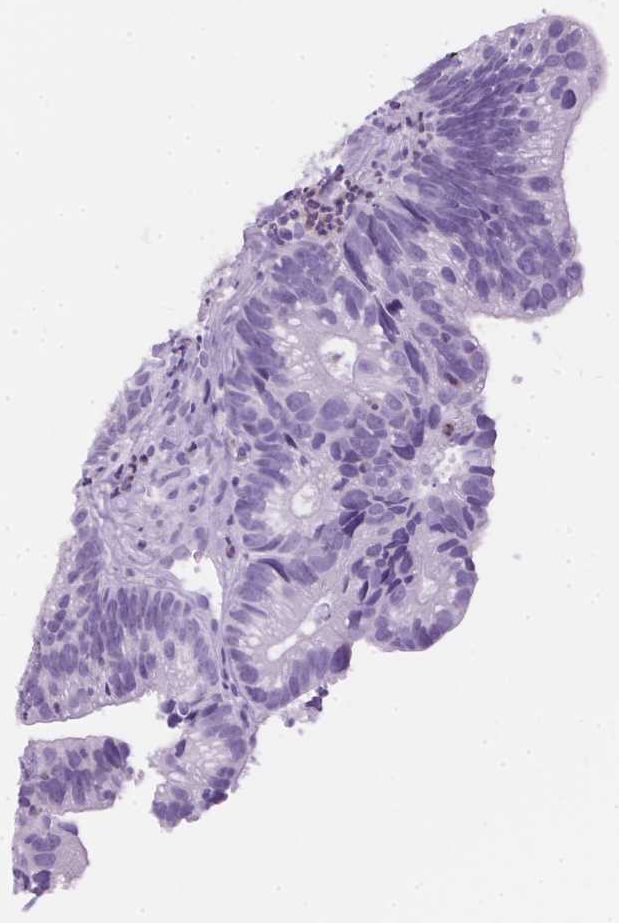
{"staining": {"intensity": "negative", "quantity": "none", "location": "none"}, "tissue": "head and neck cancer", "cell_type": "Tumor cells", "image_type": "cancer", "snomed": [{"axis": "morphology", "description": "Adenocarcinoma, NOS"}, {"axis": "topography", "description": "Head-Neck"}], "caption": "Adenocarcinoma (head and neck) stained for a protein using immunohistochemistry (IHC) displays no staining tumor cells.", "gene": "TMEM38A", "patient": {"sex": "male", "age": 62}}